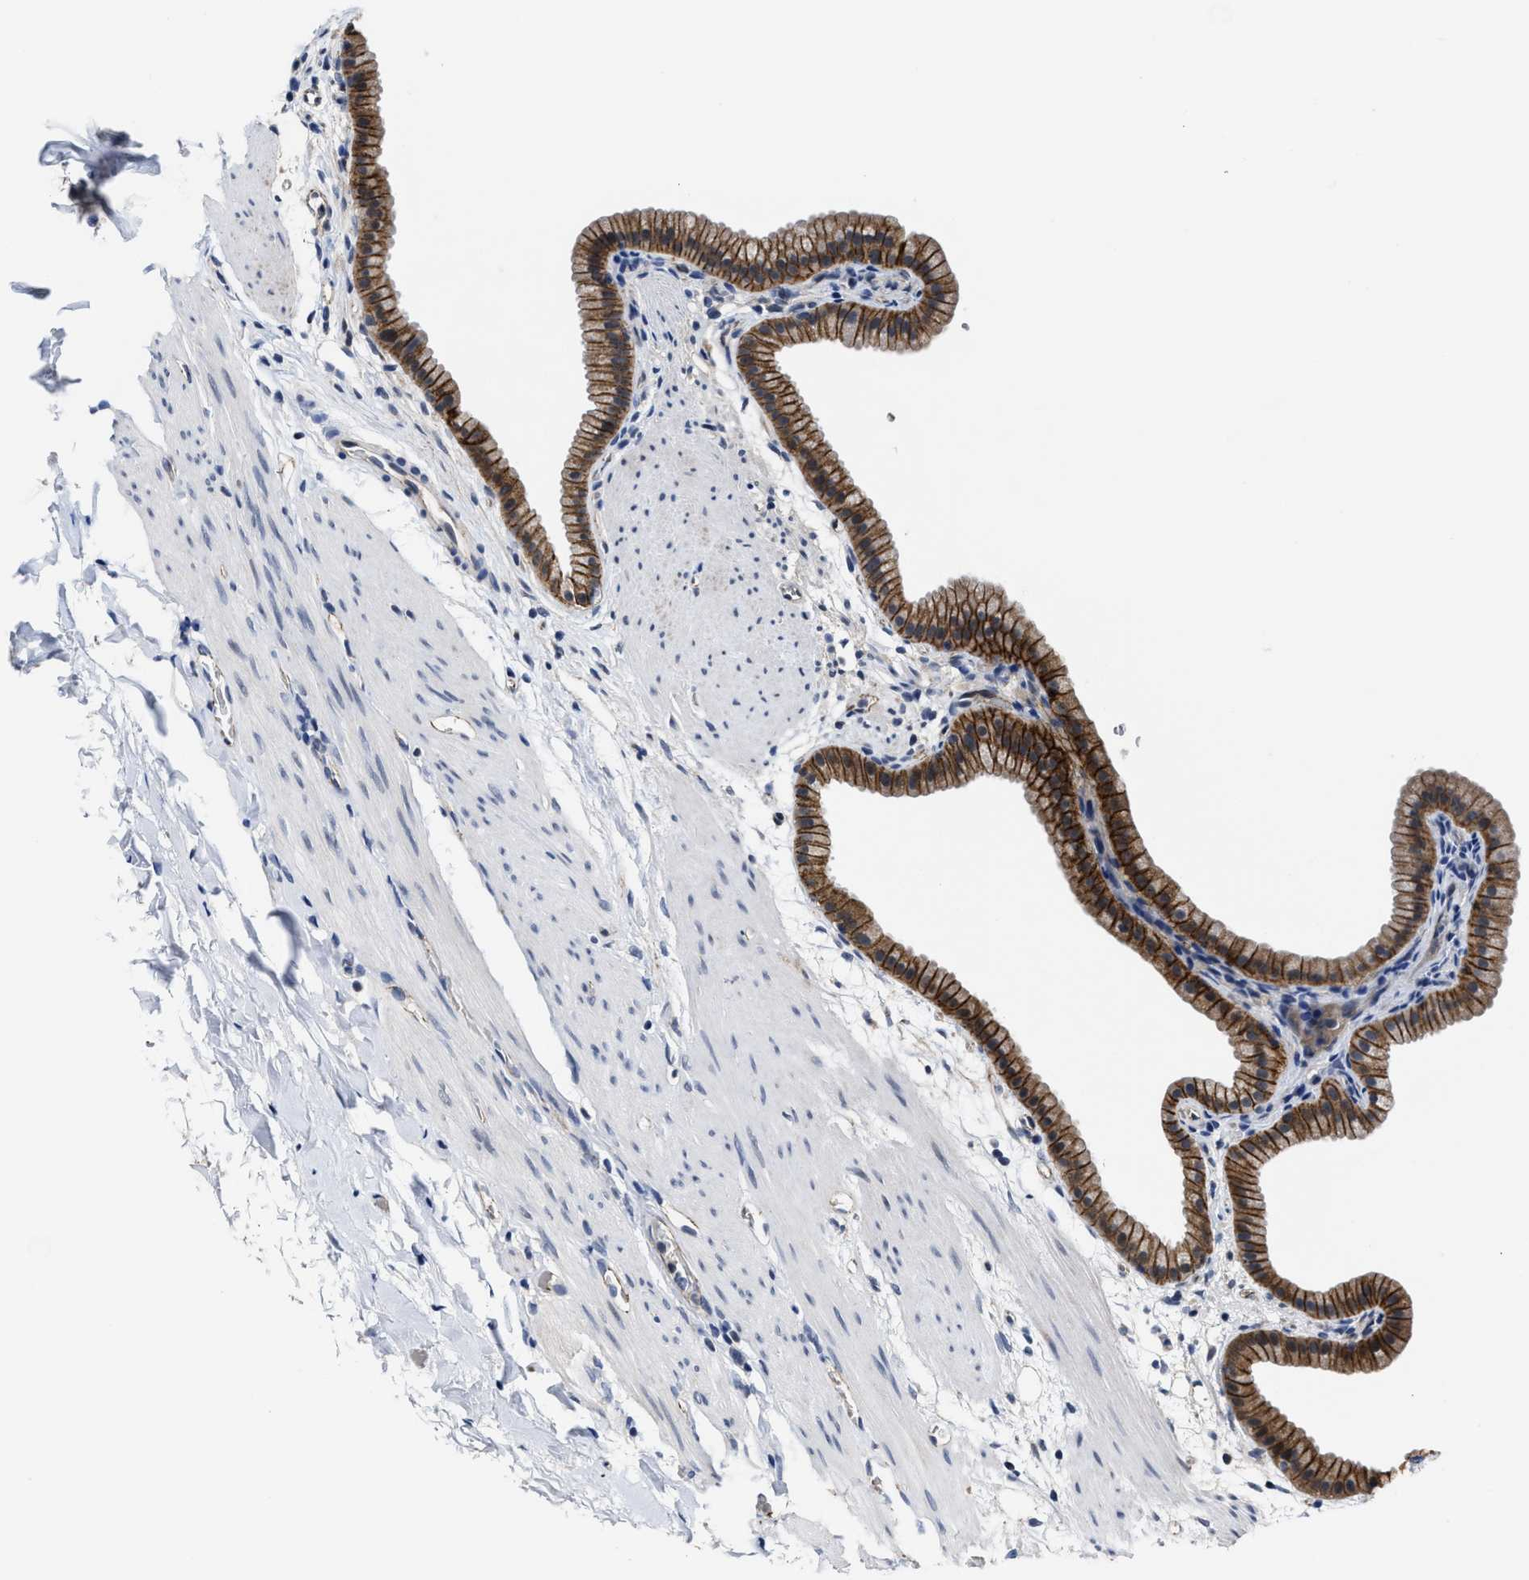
{"staining": {"intensity": "strong", "quantity": ">75%", "location": "cytoplasmic/membranous"}, "tissue": "gallbladder", "cell_type": "Glandular cells", "image_type": "normal", "snomed": [{"axis": "morphology", "description": "Normal tissue, NOS"}, {"axis": "topography", "description": "Gallbladder"}], "caption": "The histopathology image displays immunohistochemical staining of benign gallbladder. There is strong cytoplasmic/membranous expression is appreciated in approximately >75% of glandular cells. (Brightfield microscopy of DAB IHC at high magnification).", "gene": "GHITM", "patient": {"sex": "female", "age": 64}}